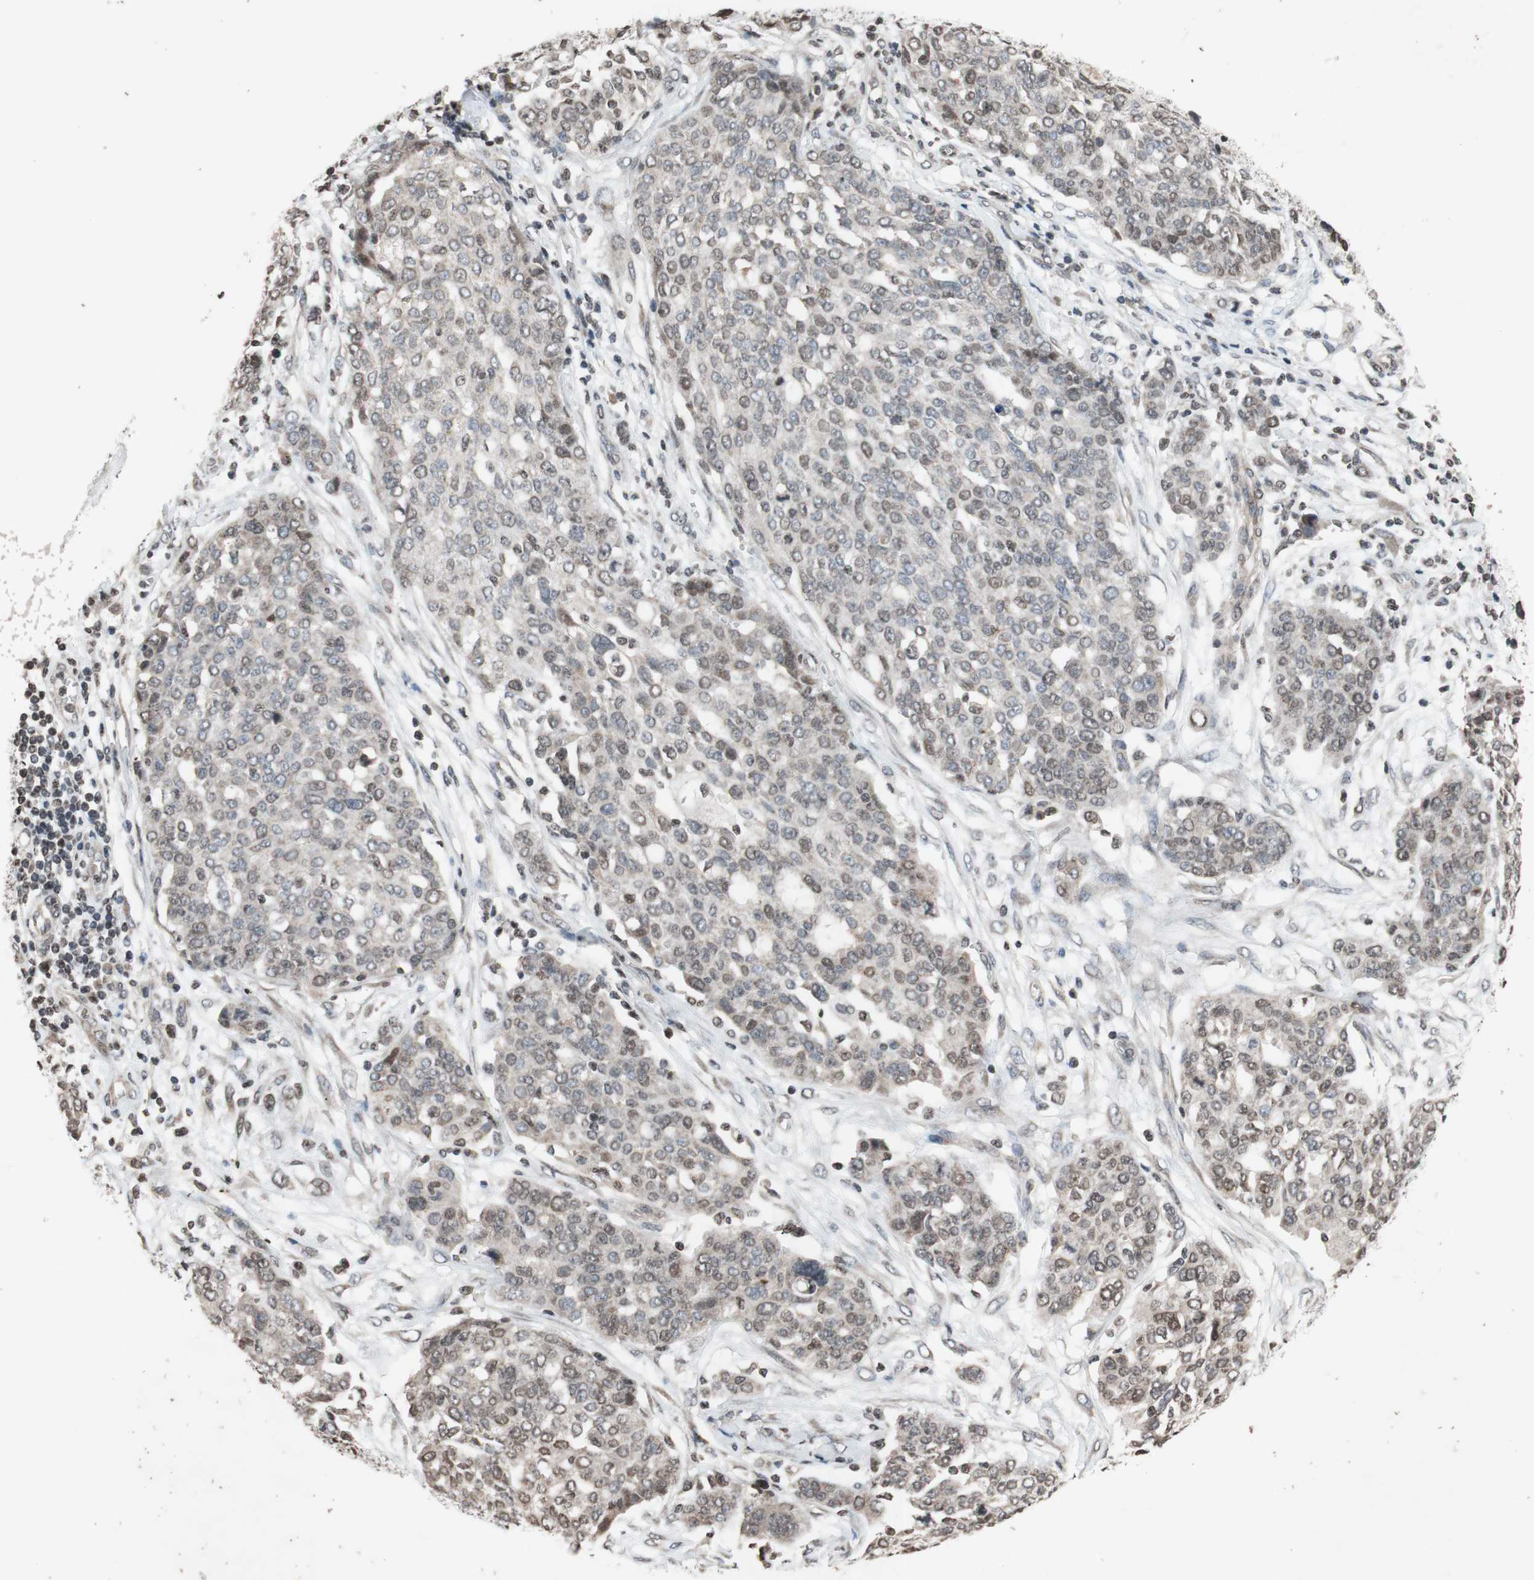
{"staining": {"intensity": "moderate", "quantity": "25%-75%", "location": "nuclear"}, "tissue": "ovarian cancer", "cell_type": "Tumor cells", "image_type": "cancer", "snomed": [{"axis": "morphology", "description": "Cystadenocarcinoma, serous, NOS"}, {"axis": "topography", "description": "Soft tissue"}, {"axis": "topography", "description": "Ovary"}], "caption": "Moderate nuclear protein expression is appreciated in about 25%-75% of tumor cells in serous cystadenocarcinoma (ovarian).", "gene": "MCM6", "patient": {"sex": "female", "age": 57}}